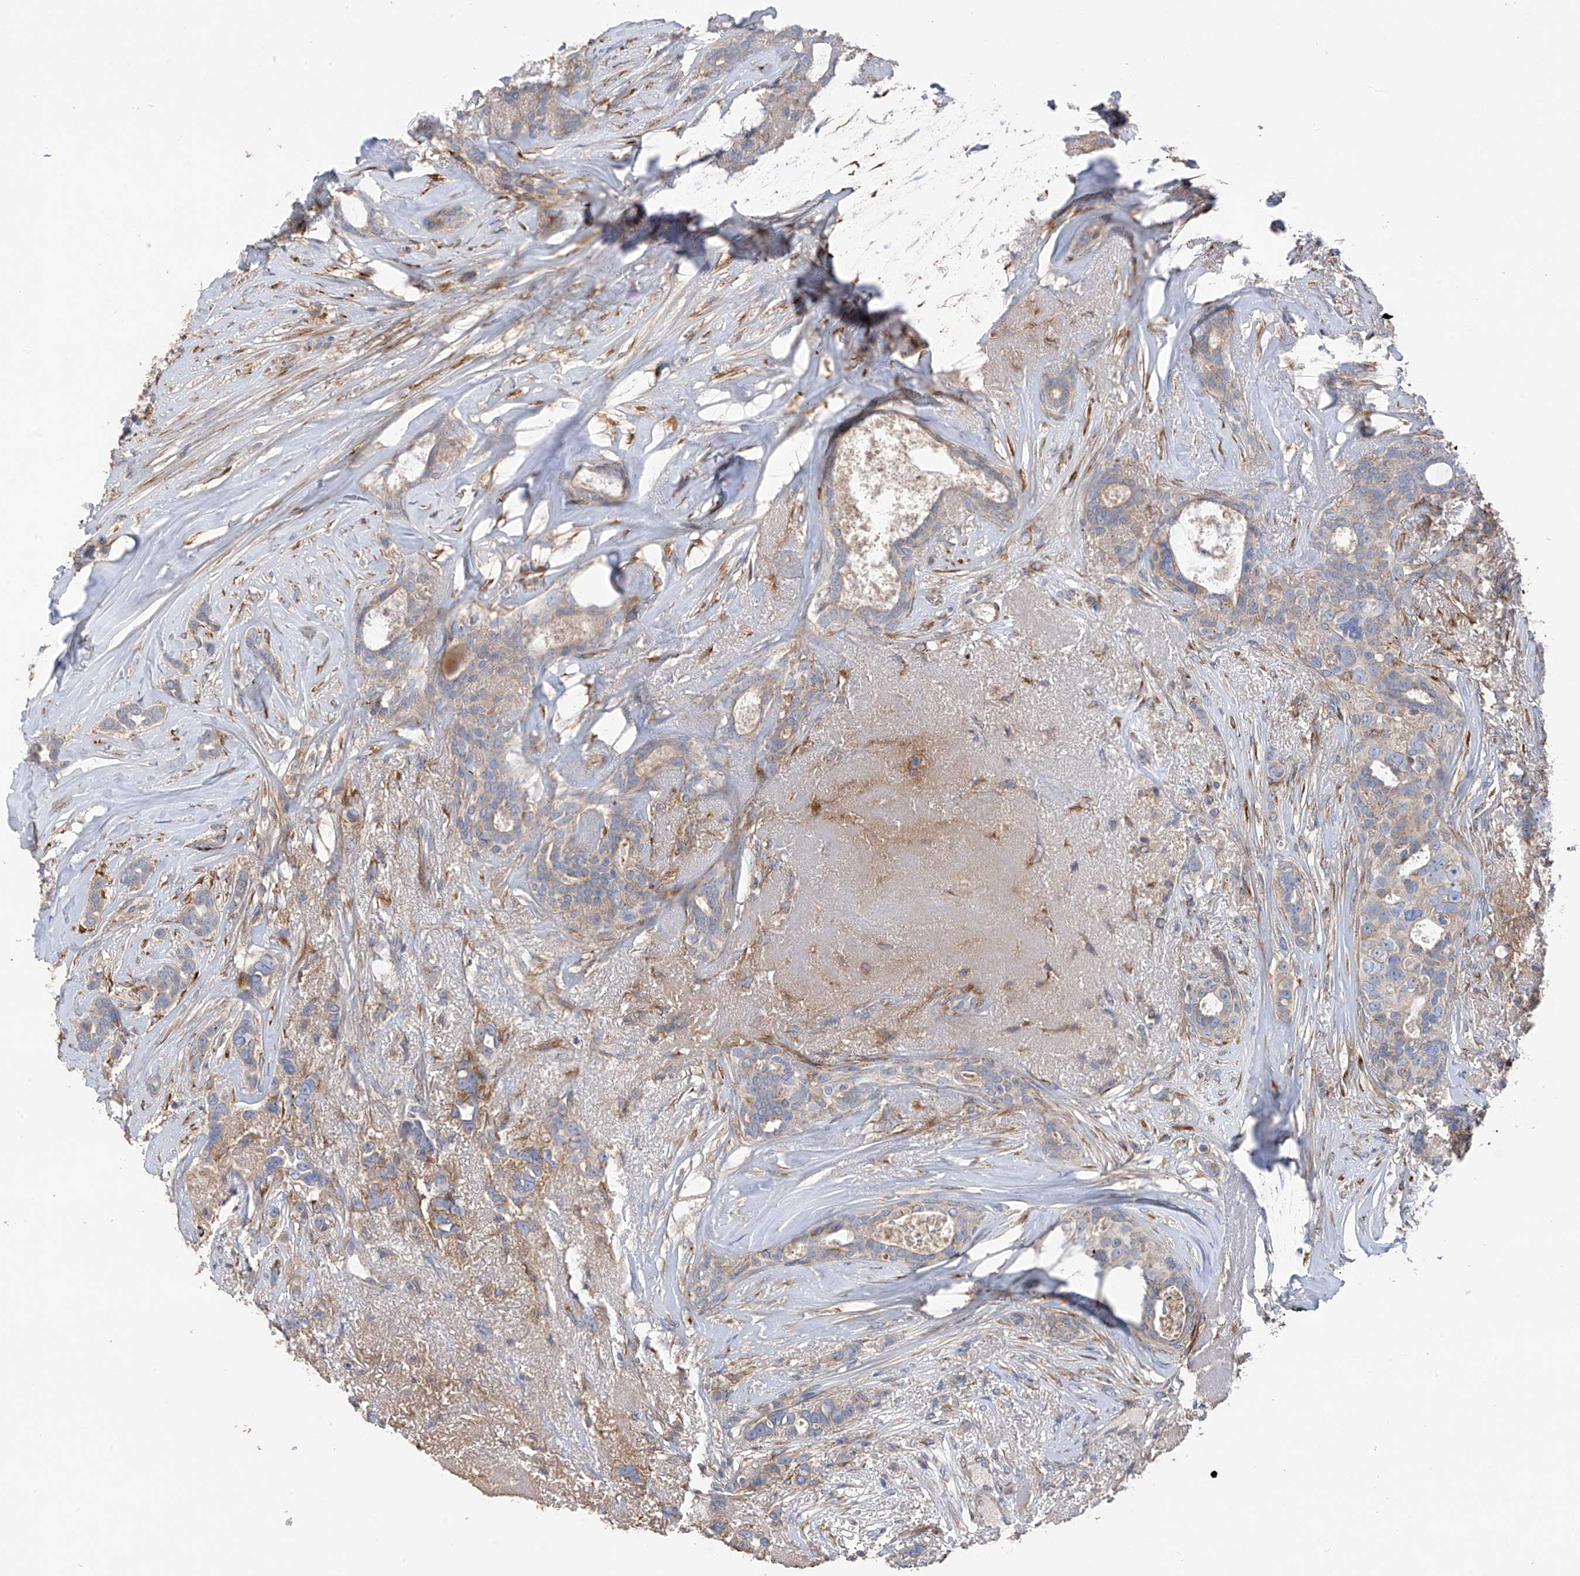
{"staining": {"intensity": "negative", "quantity": "none", "location": "none"}, "tissue": "breast cancer", "cell_type": "Tumor cells", "image_type": "cancer", "snomed": [{"axis": "morphology", "description": "Lobular carcinoma"}, {"axis": "topography", "description": "Breast"}], "caption": "An image of lobular carcinoma (breast) stained for a protein displays no brown staining in tumor cells. The staining was performed using DAB (3,3'-diaminobenzidine) to visualize the protein expression in brown, while the nuclei were stained in blue with hematoxylin (Magnification: 20x).", "gene": "GALNTL6", "patient": {"sex": "female", "age": 51}}